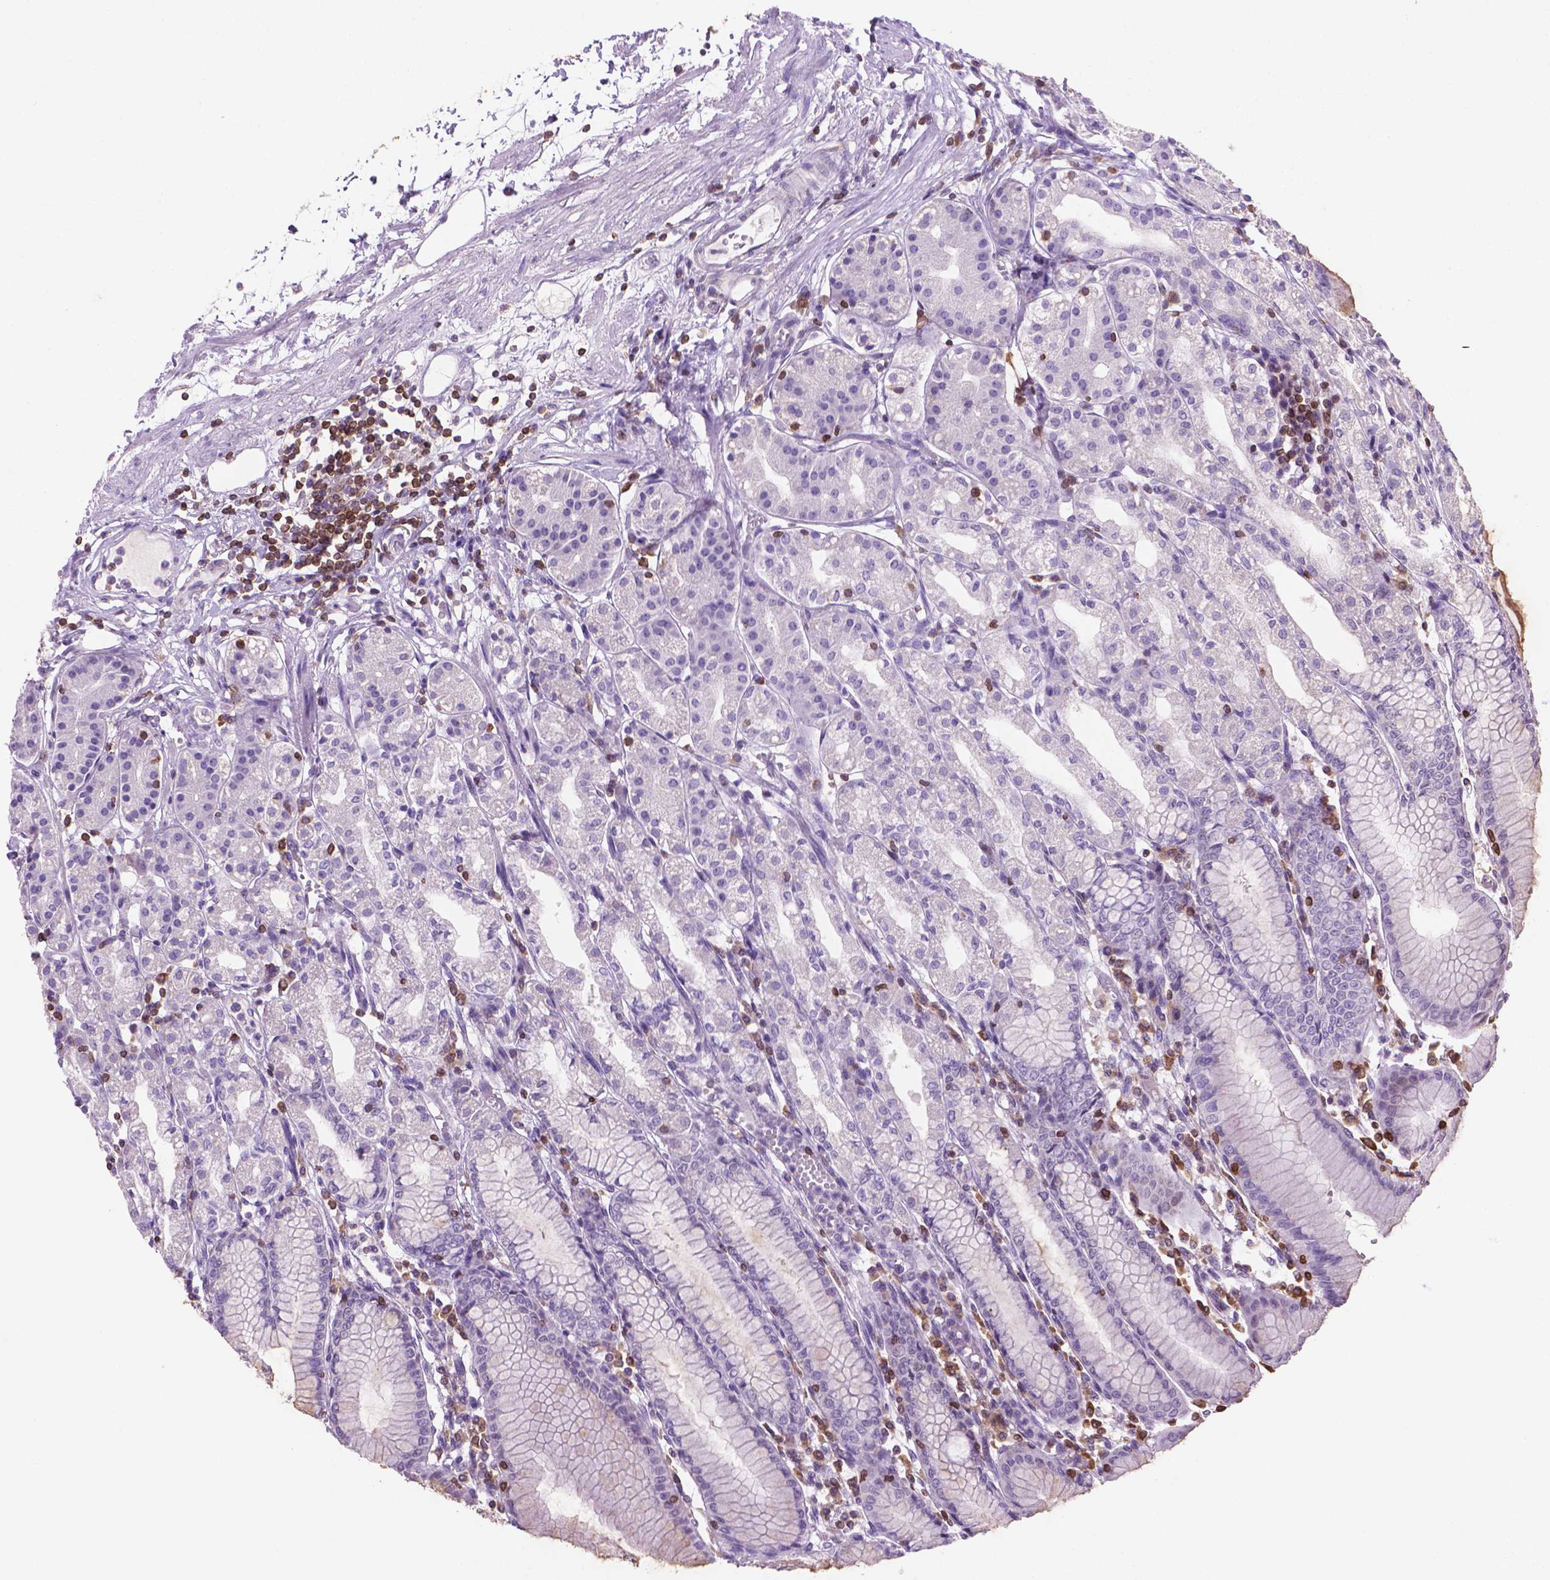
{"staining": {"intensity": "negative", "quantity": "none", "location": "none"}, "tissue": "stomach", "cell_type": "Glandular cells", "image_type": "normal", "snomed": [{"axis": "morphology", "description": "Normal tissue, NOS"}, {"axis": "topography", "description": "Skeletal muscle"}, {"axis": "topography", "description": "Stomach"}], "caption": "IHC histopathology image of unremarkable stomach: stomach stained with DAB (3,3'-diaminobenzidine) shows no significant protein positivity in glandular cells. The staining was performed using DAB to visualize the protein expression in brown, while the nuclei were stained in blue with hematoxylin (Magnification: 20x).", "gene": "BCL2", "patient": {"sex": "female", "age": 57}}